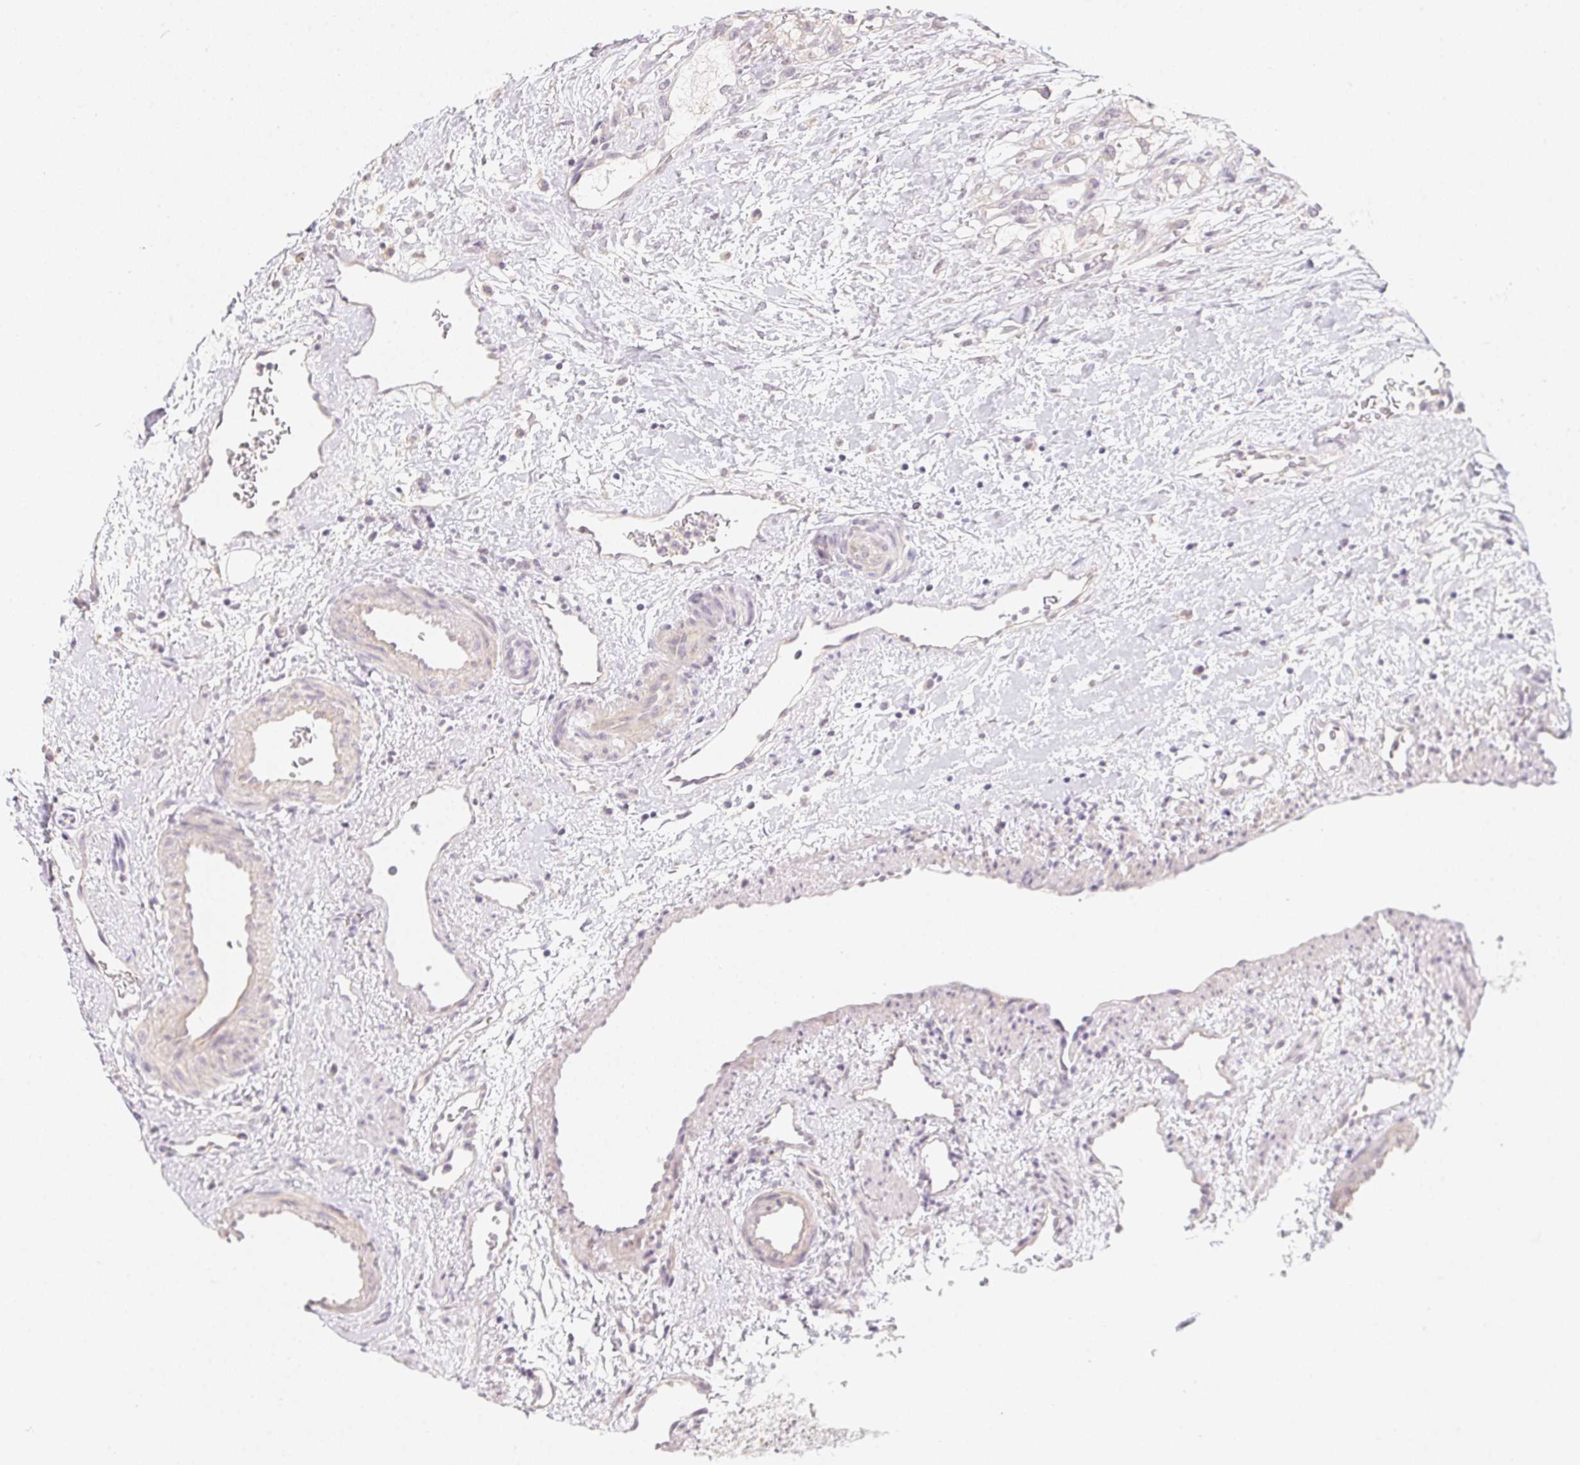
{"staining": {"intensity": "negative", "quantity": "none", "location": "none"}, "tissue": "renal cancer", "cell_type": "Tumor cells", "image_type": "cancer", "snomed": [{"axis": "morphology", "description": "Adenocarcinoma, NOS"}, {"axis": "topography", "description": "Kidney"}], "caption": "Immunohistochemical staining of adenocarcinoma (renal) displays no significant staining in tumor cells. The staining is performed using DAB (3,3'-diaminobenzidine) brown chromogen with nuclei counter-stained in using hematoxylin.", "gene": "ZBBX", "patient": {"sex": "male", "age": 59}}